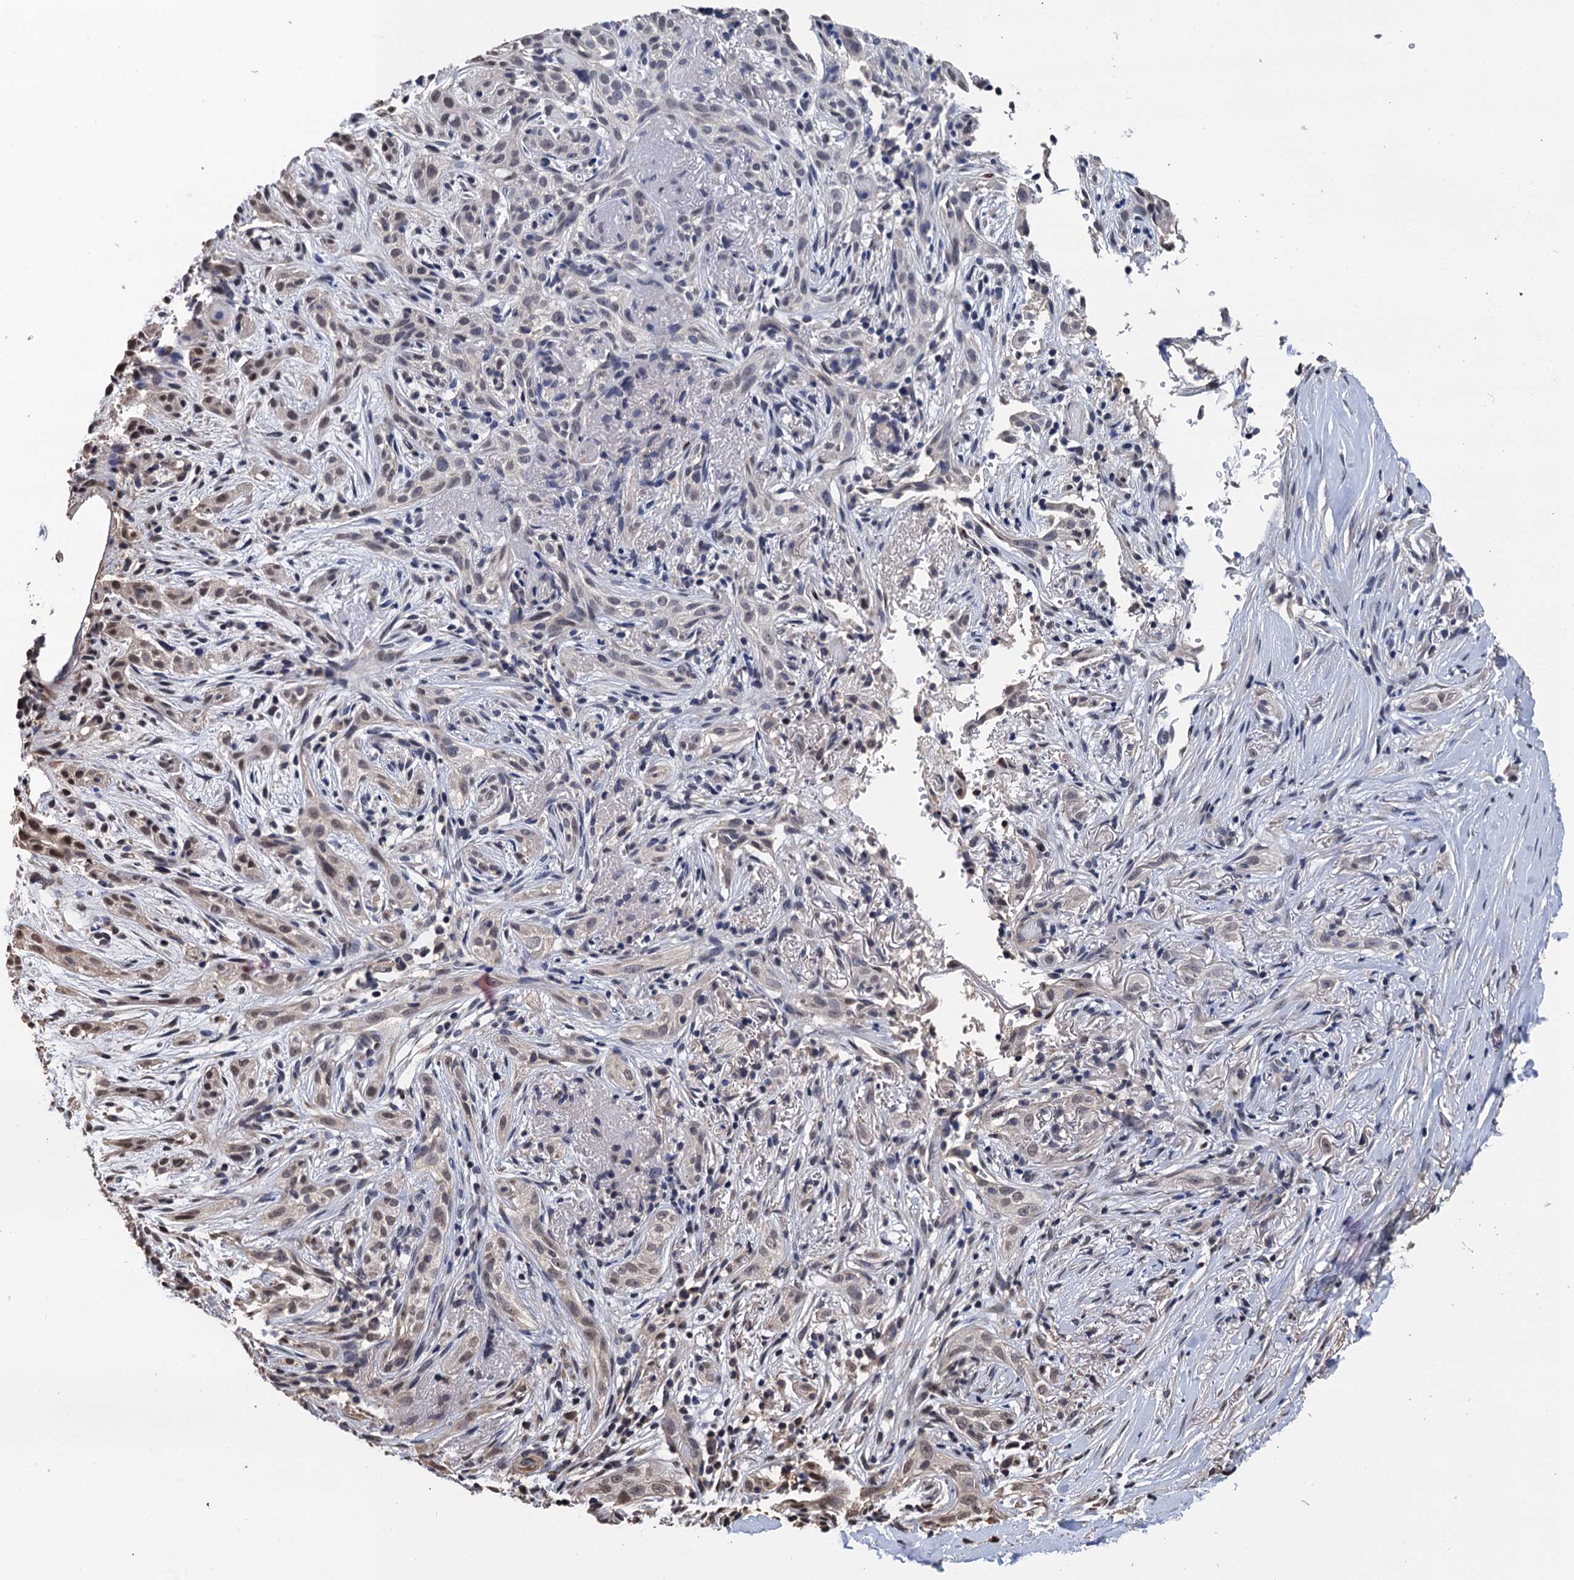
{"staining": {"intensity": "negative", "quantity": "none", "location": "none"}, "tissue": "adipose tissue", "cell_type": "Adipocytes", "image_type": "normal", "snomed": [{"axis": "morphology", "description": "Normal tissue, NOS"}, {"axis": "morphology", "description": "Basal cell carcinoma"}, {"axis": "topography", "description": "Skin"}], "caption": "Adipocytes show no significant expression in unremarkable adipose tissue. Nuclei are stained in blue.", "gene": "ART5", "patient": {"sex": "female", "age": 89}}